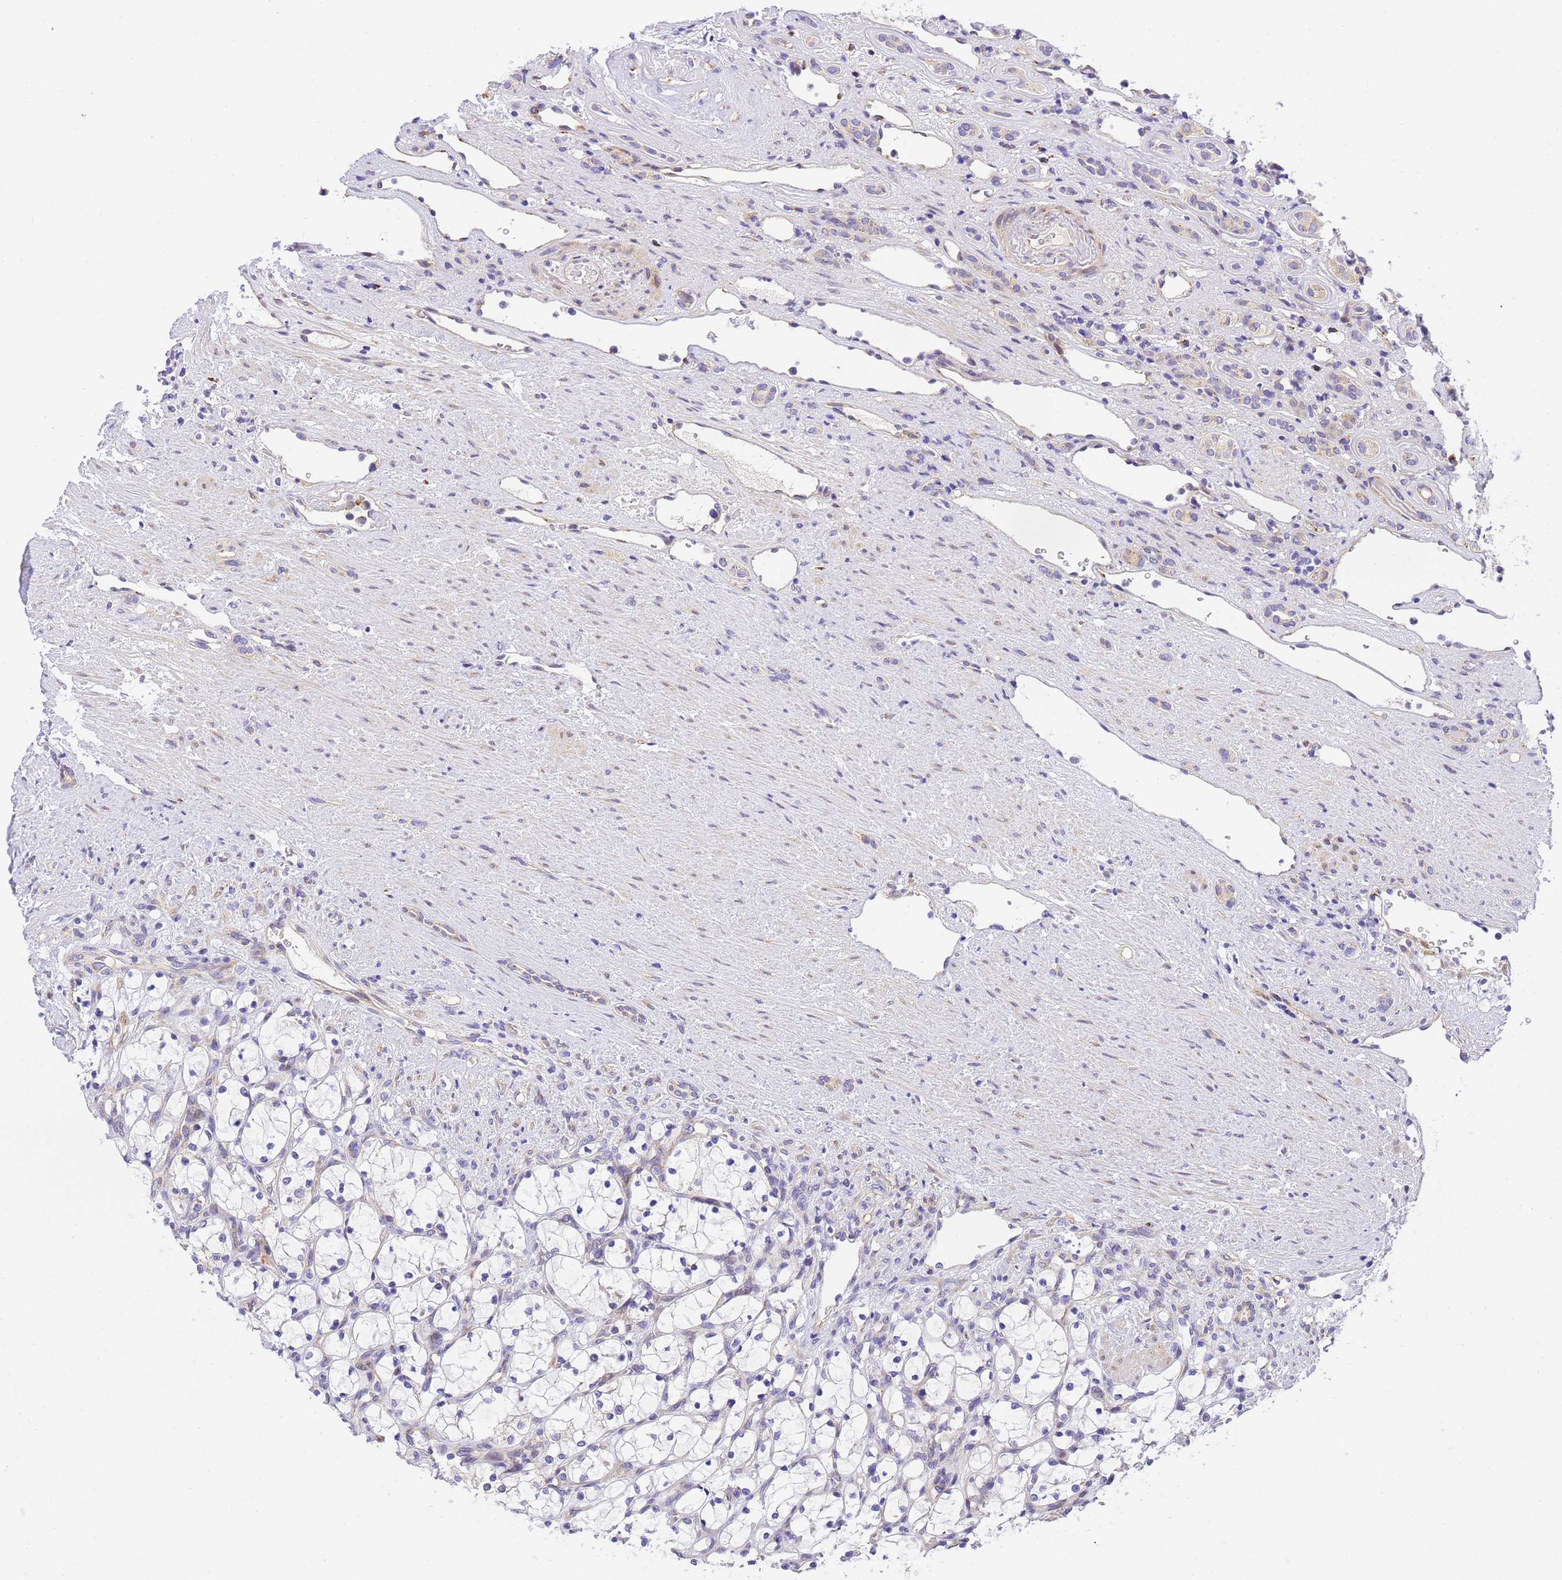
{"staining": {"intensity": "negative", "quantity": "none", "location": "none"}, "tissue": "renal cancer", "cell_type": "Tumor cells", "image_type": "cancer", "snomed": [{"axis": "morphology", "description": "Adenocarcinoma, NOS"}, {"axis": "topography", "description": "Kidney"}], "caption": "The immunohistochemistry image has no significant staining in tumor cells of renal cancer tissue.", "gene": "RHBDD3", "patient": {"sex": "female", "age": 69}}